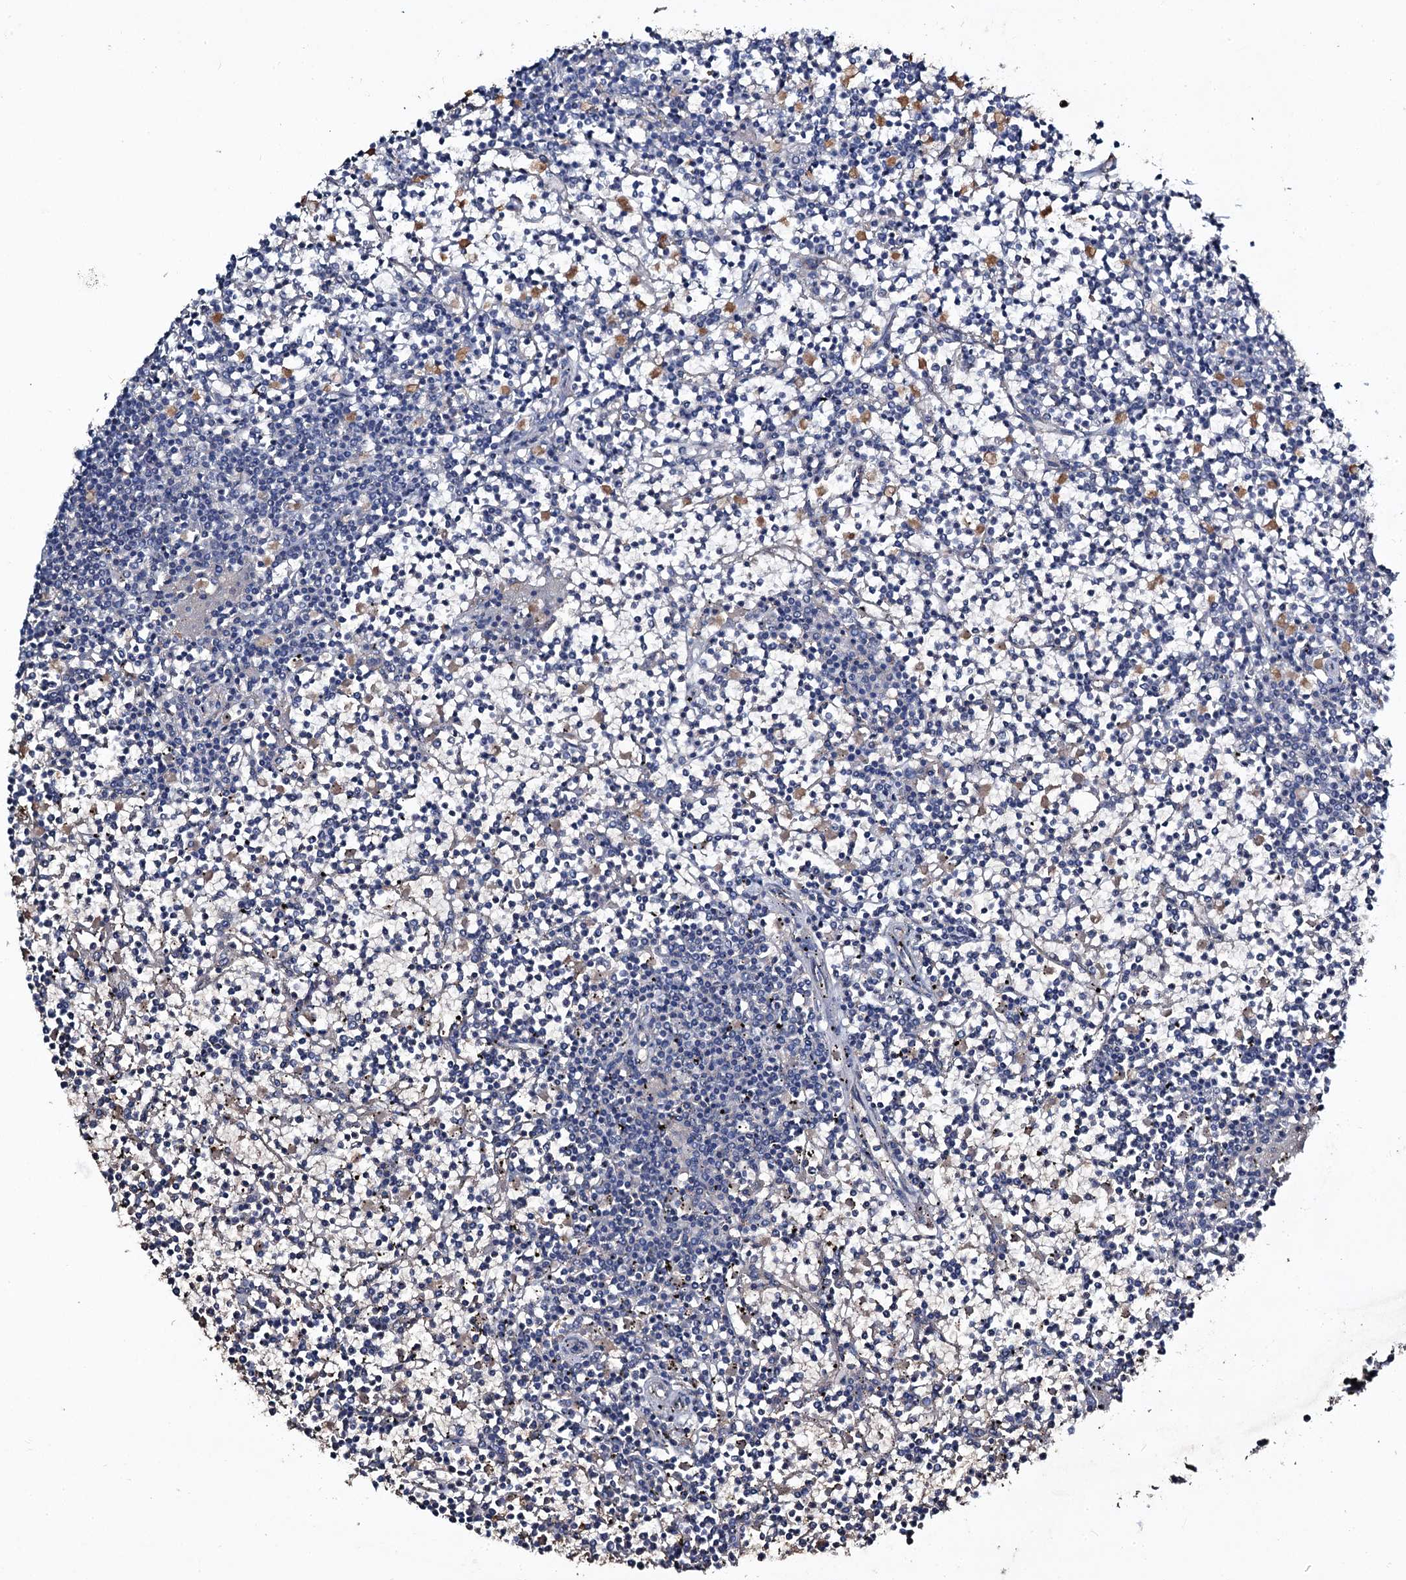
{"staining": {"intensity": "negative", "quantity": "none", "location": "none"}, "tissue": "lymphoma", "cell_type": "Tumor cells", "image_type": "cancer", "snomed": [{"axis": "morphology", "description": "Malignant lymphoma, non-Hodgkin's type, Low grade"}, {"axis": "topography", "description": "Spleen"}], "caption": "Tumor cells show no significant positivity in malignant lymphoma, non-Hodgkin's type (low-grade).", "gene": "EDN1", "patient": {"sex": "female", "age": 19}}